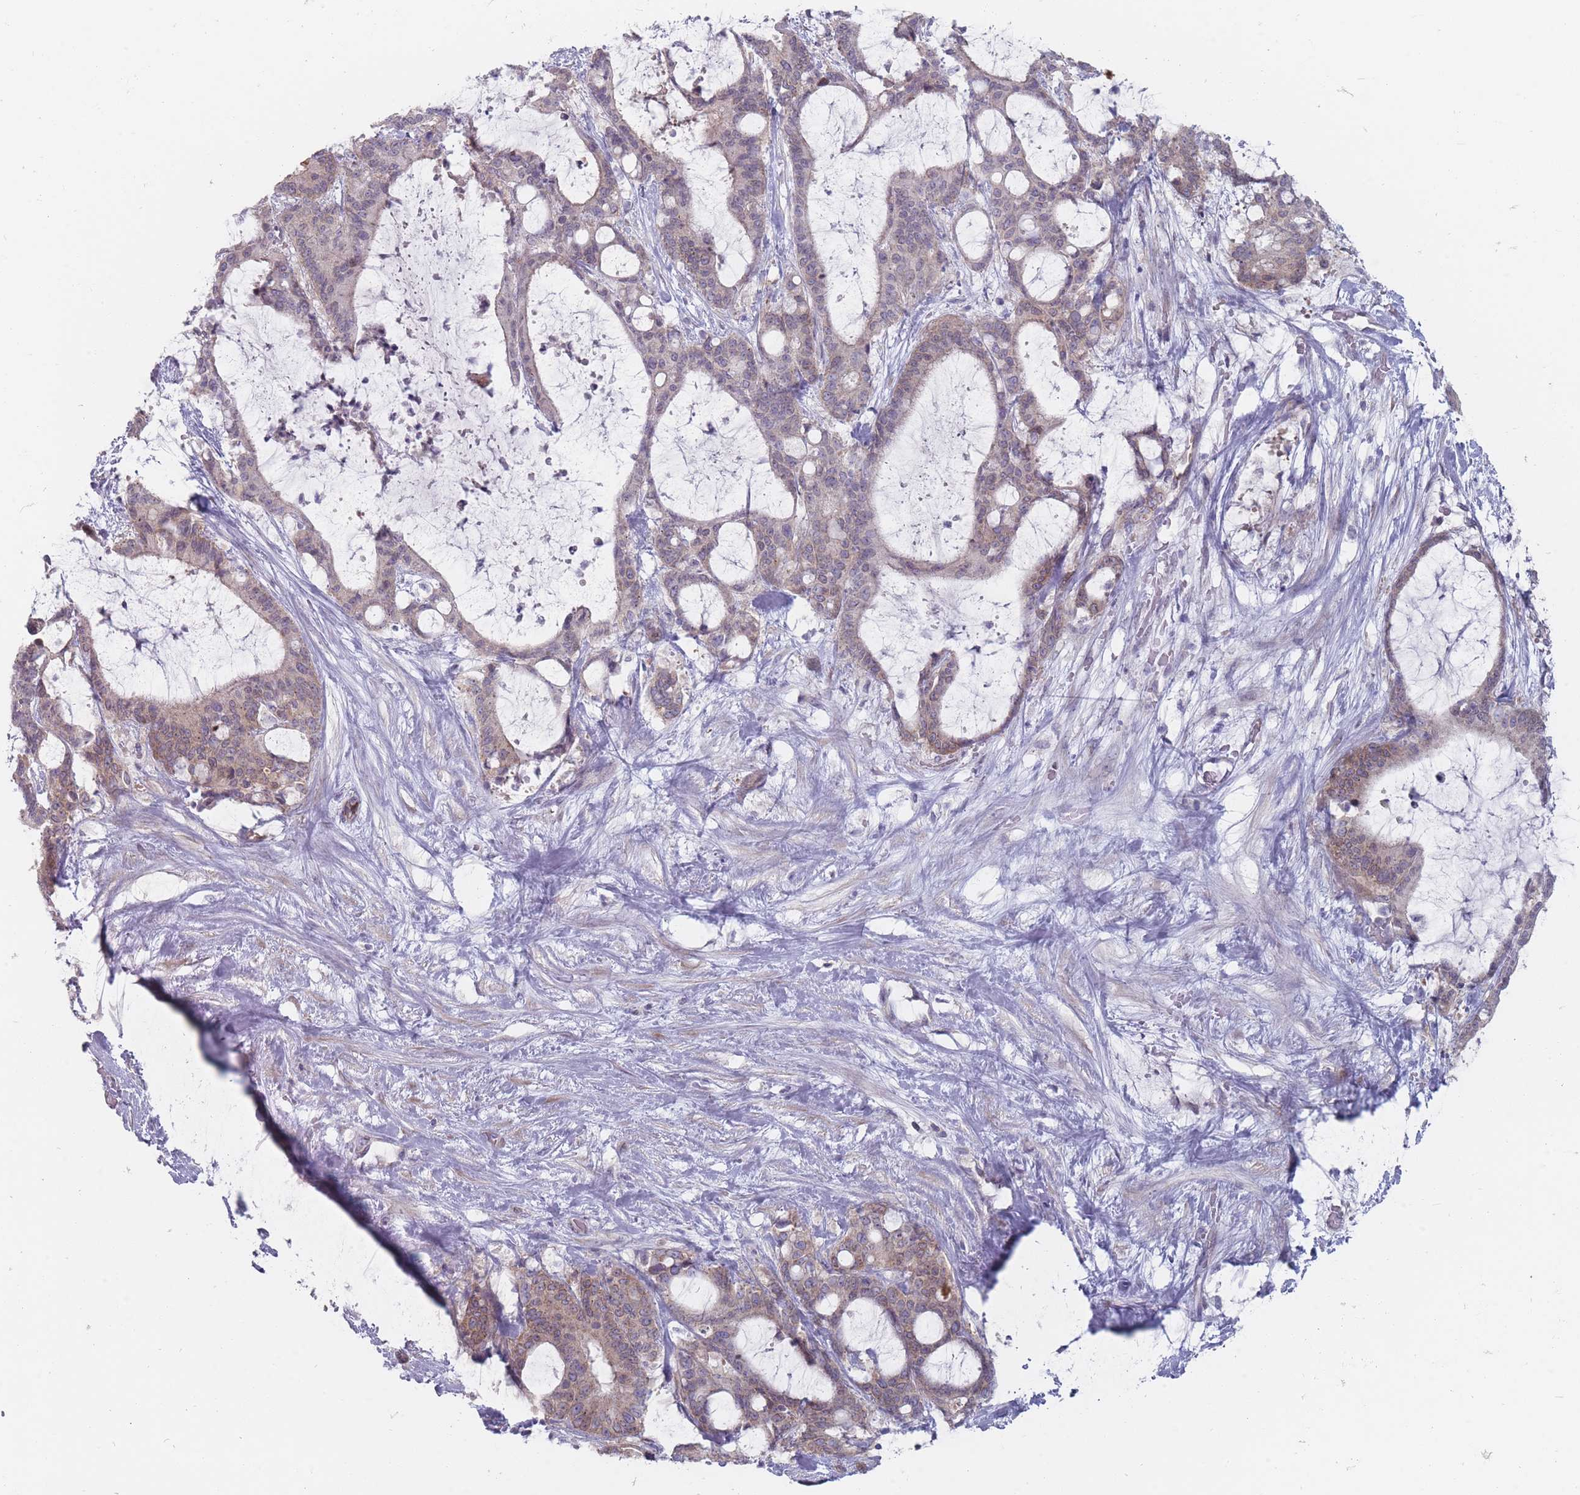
{"staining": {"intensity": "weak", "quantity": "25%-75%", "location": "cytoplasmic/membranous"}, "tissue": "liver cancer", "cell_type": "Tumor cells", "image_type": "cancer", "snomed": [{"axis": "morphology", "description": "Normal tissue, NOS"}, {"axis": "morphology", "description": "Cholangiocarcinoma"}, {"axis": "topography", "description": "Liver"}, {"axis": "topography", "description": "Peripheral nerve tissue"}], "caption": "DAB immunohistochemical staining of human liver cancer (cholangiocarcinoma) exhibits weak cytoplasmic/membranous protein positivity in about 25%-75% of tumor cells. Using DAB (brown) and hematoxylin (blue) stains, captured at high magnification using brightfield microscopy.", "gene": "PCDH12", "patient": {"sex": "female", "age": 73}}